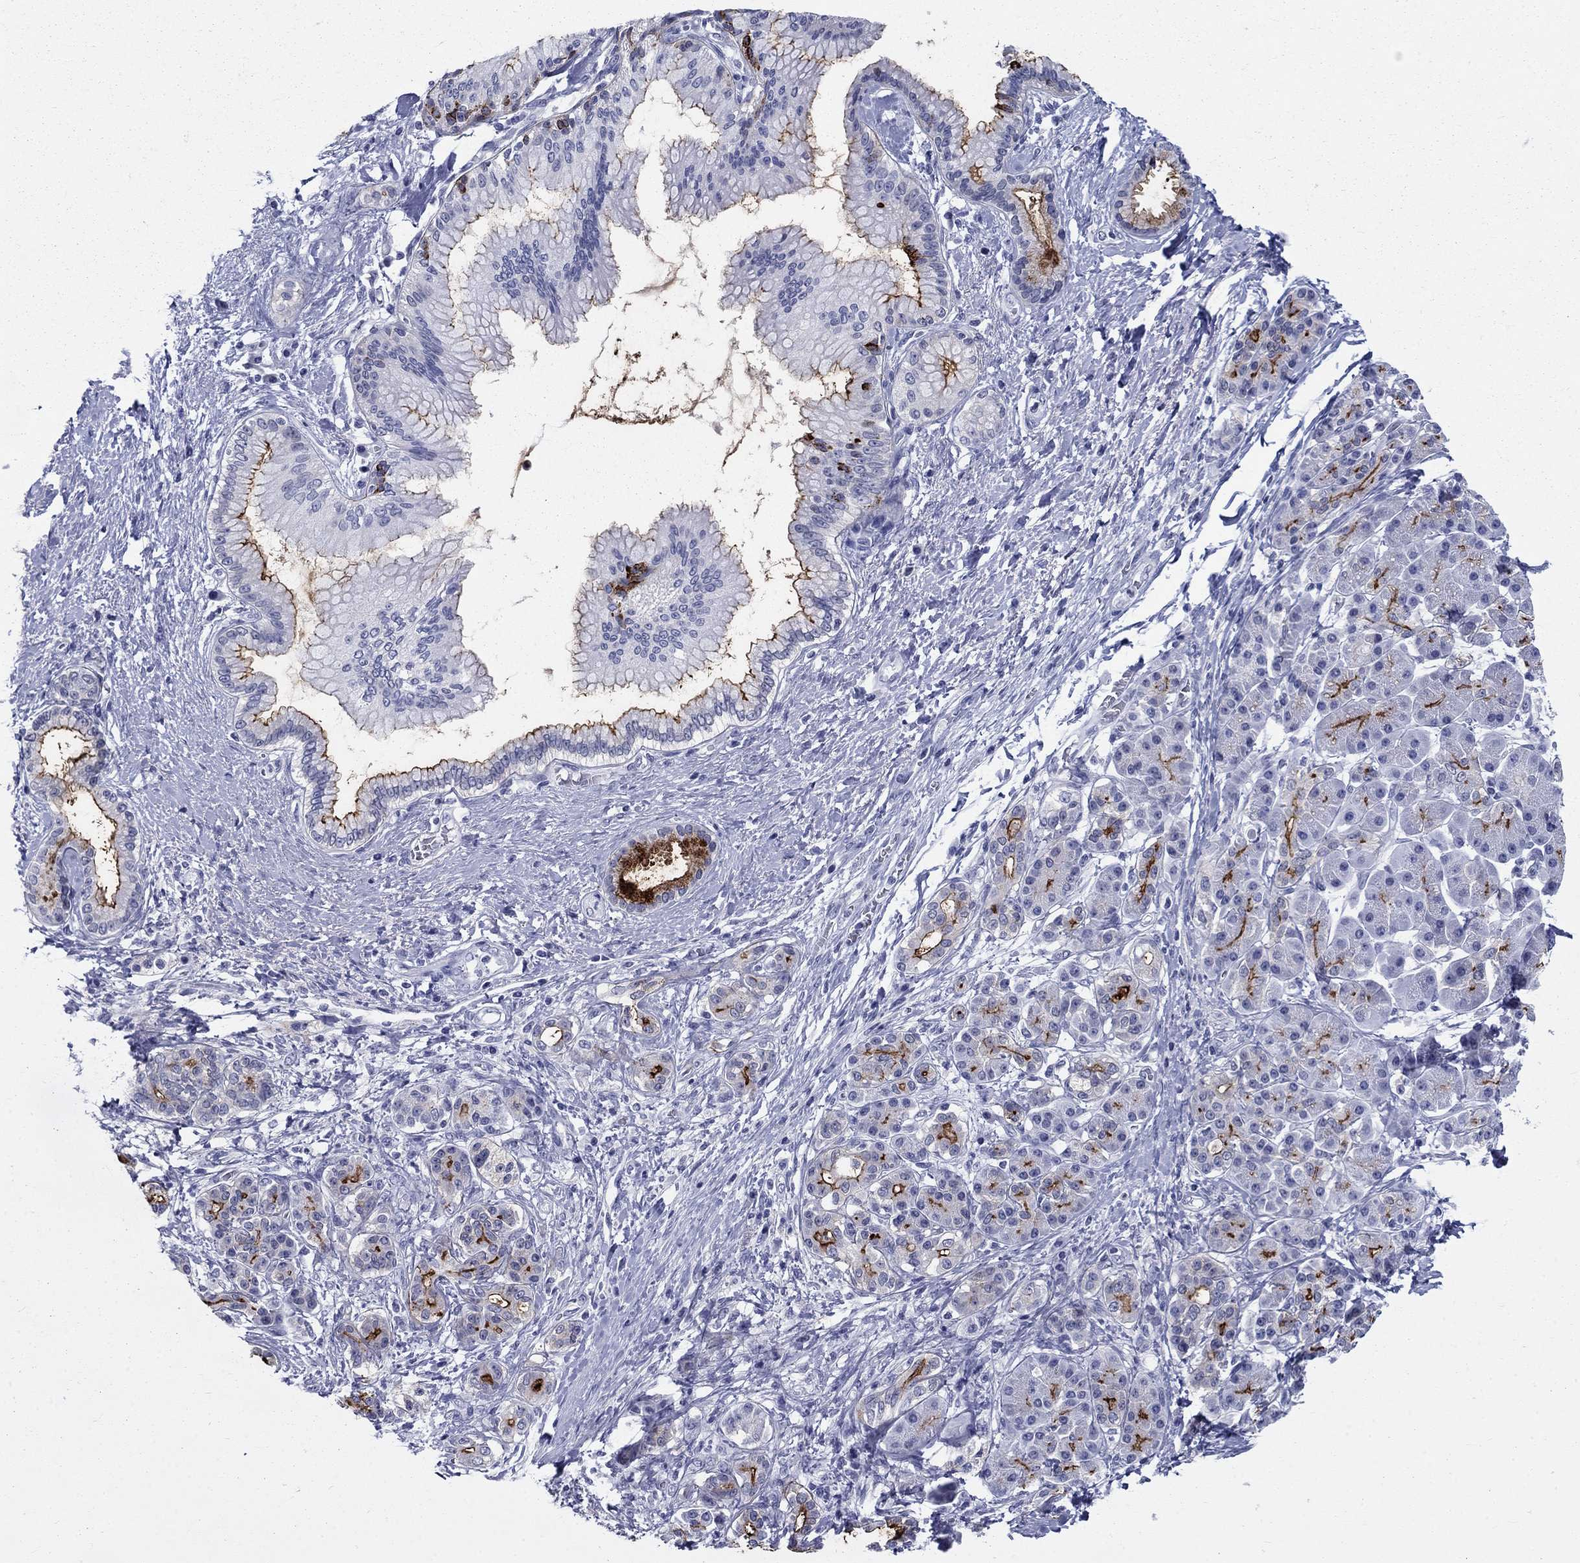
{"staining": {"intensity": "moderate", "quantity": ">75%", "location": "cytoplasmic/membranous"}, "tissue": "pancreatic cancer", "cell_type": "Tumor cells", "image_type": "cancer", "snomed": [{"axis": "morphology", "description": "Adenocarcinoma, NOS"}, {"axis": "topography", "description": "Pancreas"}], "caption": "The image shows a brown stain indicating the presence of a protein in the cytoplasmic/membranous of tumor cells in pancreatic adenocarcinoma.", "gene": "C4orf19", "patient": {"sex": "female", "age": 73}}